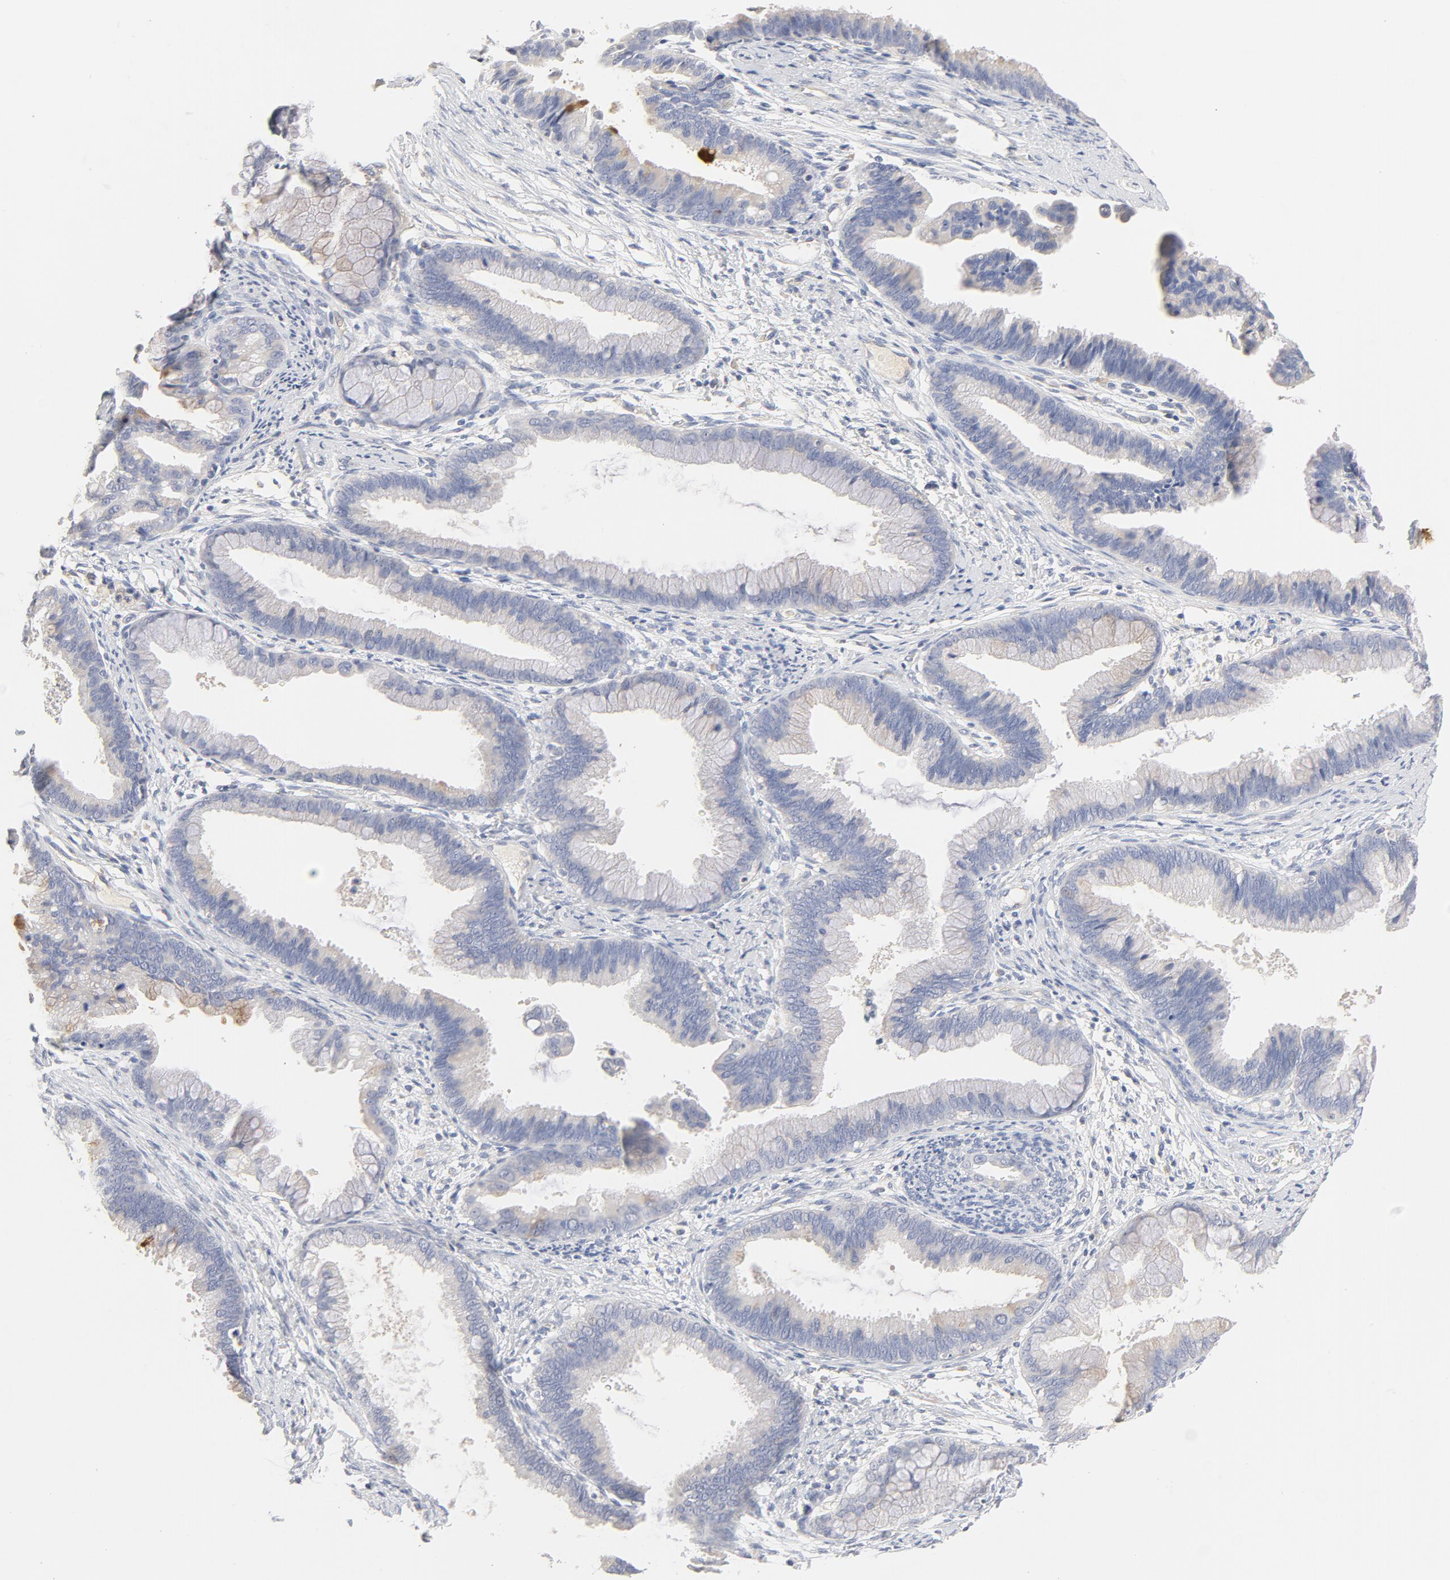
{"staining": {"intensity": "moderate", "quantity": "<25%", "location": "cytoplasmic/membranous"}, "tissue": "cervical cancer", "cell_type": "Tumor cells", "image_type": "cancer", "snomed": [{"axis": "morphology", "description": "Adenocarcinoma, NOS"}, {"axis": "topography", "description": "Cervix"}], "caption": "There is low levels of moderate cytoplasmic/membranous positivity in tumor cells of adenocarcinoma (cervical), as demonstrated by immunohistochemical staining (brown color).", "gene": "FCGBP", "patient": {"sex": "female", "age": 47}}